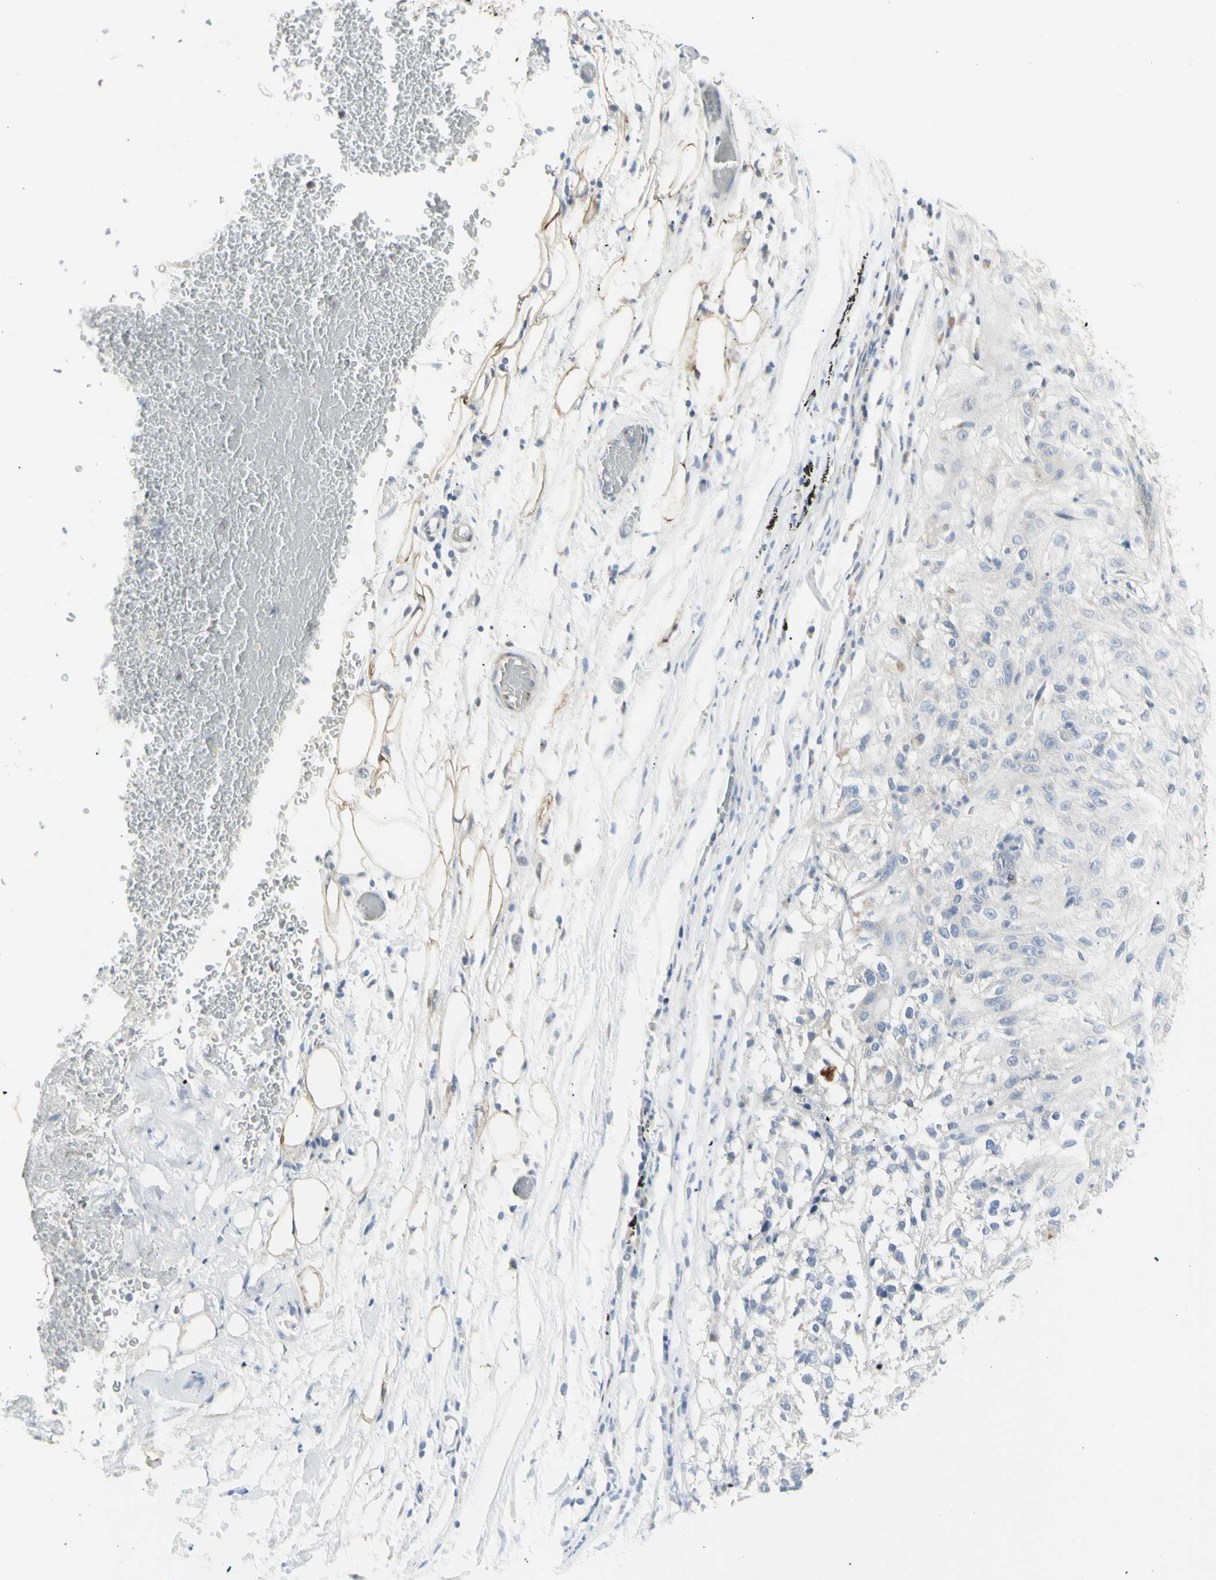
{"staining": {"intensity": "negative", "quantity": "none", "location": "none"}, "tissue": "lung cancer", "cell_type": "Tumor cells", "image_type": "cancer", "snomed": [{"axis": "morphology", "description": "Inflammation, NOS"}, {"axis": "morphology", "description": "Squamous cell carcinoma, NOS"}, {"axis": "topography", "description": "Lymph node"}, {"axis": "topography", "description": "Soft tissue"}, {"axis": "topography", "description": "Lung"}], "caption": "Immunohistochemistry image of human lung cancer stained for a protein (brown), which reveals no expression in tumor cells.", "gene": "DHRS7B", "patient": {"sex": "male", "age": 66}}